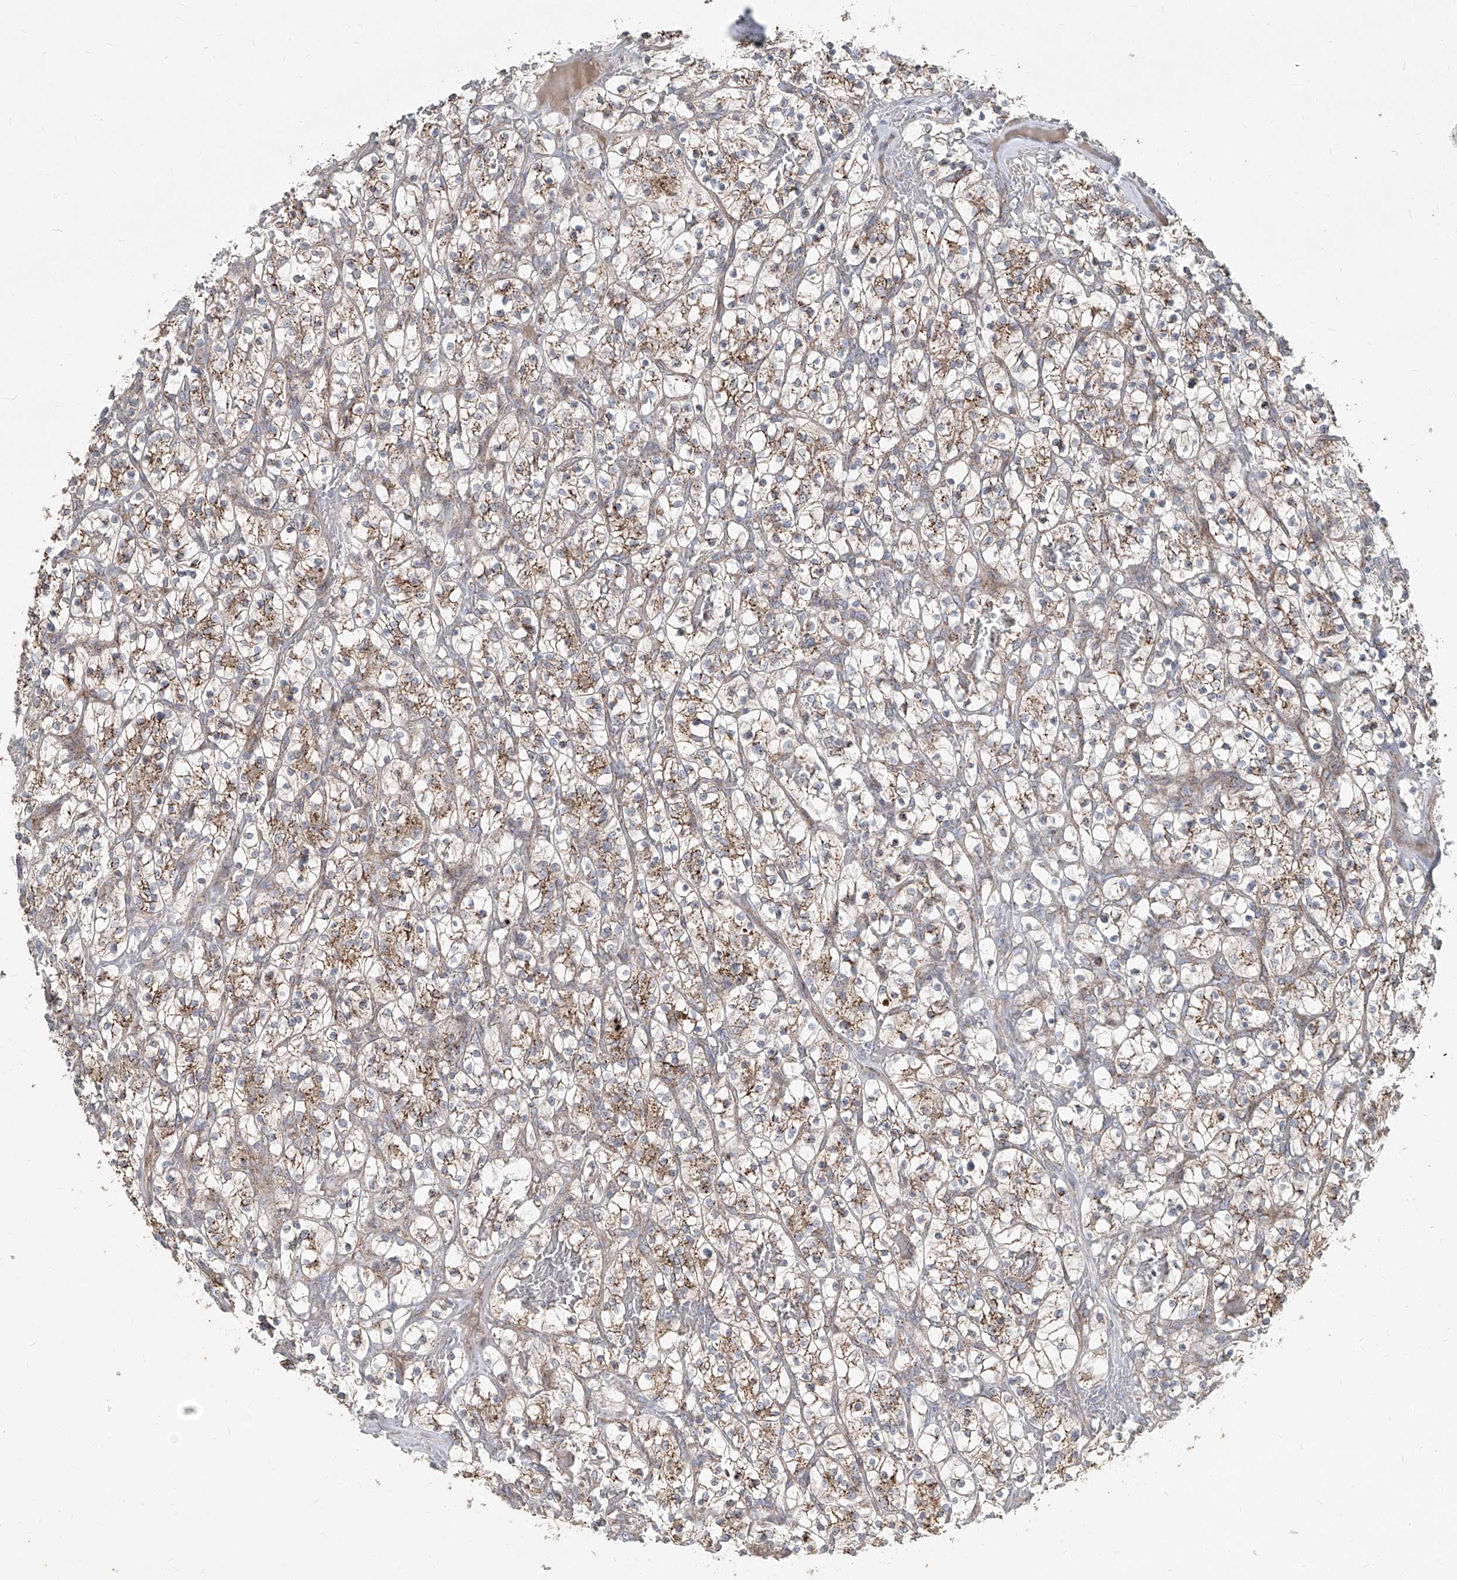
{"staining": {"intensity": "moderate", "quantity": ">75%", "location": "cytoplasmic/membranous"}, "tissue": "renal cancer", "cell_type": "Tumor cells", "image_type": "cancer", "snomed": [{"axis": "morphology", "description": "Adenocarcinoma, NOS"}, {"axis": "topography", "description": "Kidney"}], "caption": "A brown stain labels moderate cytoplasmic/membranous positivity of a protein in renal cancer tumor cells.", "gene": "ABCD3", "patient": {"sex": "female", "age": 57}}